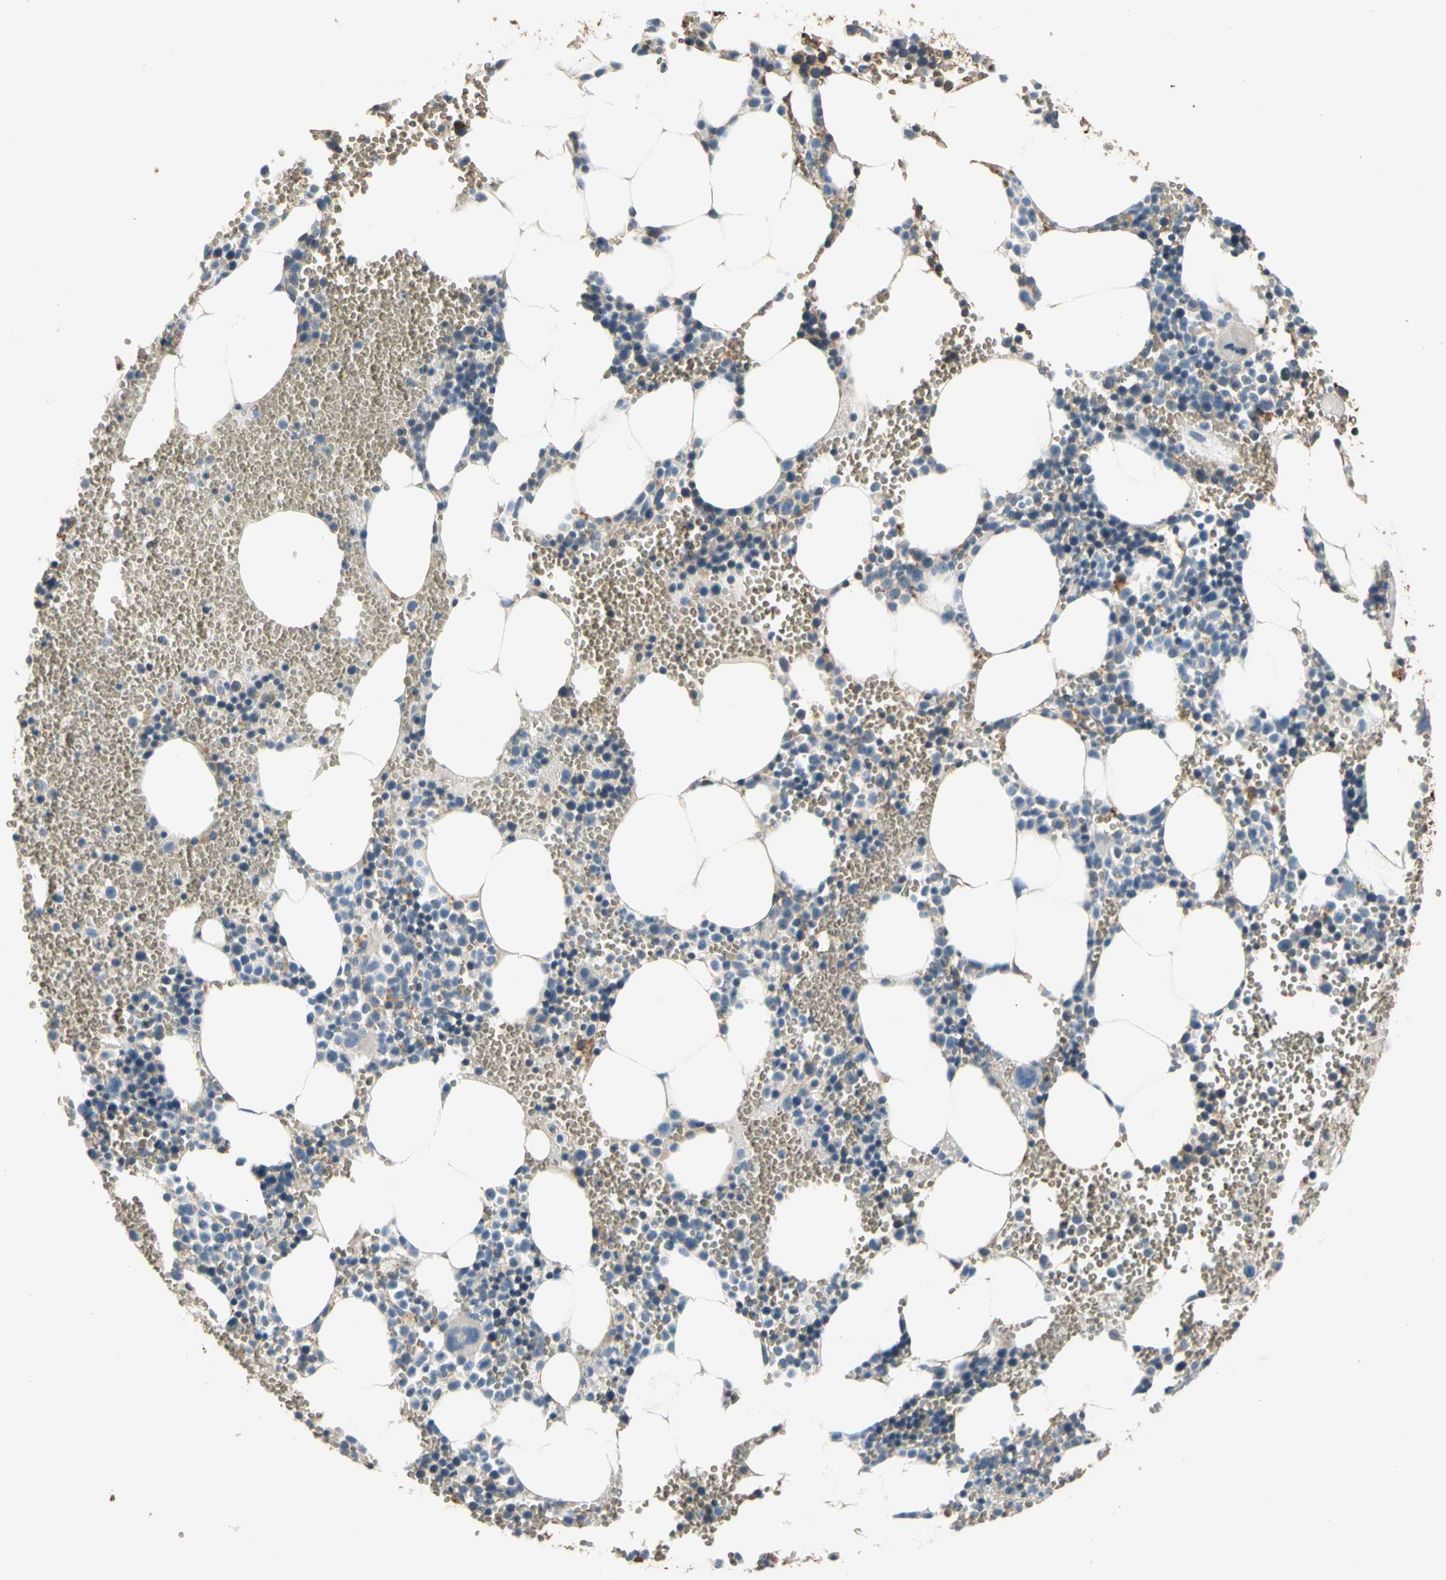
{"staining": {"intensity": "weak", "quantity": "<25%", "location": "cytoplasmic/membranous"}, "tissue": "bone marrow", "cell_type": "Hematopoietic cells", "image_type": "normal", "snomed": [{"axis": "morphology", "description": "Normal tissue, NOS"}, {"axis": "morphology", "description": "Inflammation, NOS"}, {"axis": "topography", "description": "Bone marrow"}], "caption": "Immunohistochemical staining of unremarkable bone marrow exhibits no significant staining in hematopoietic cells. (Brightfield microscopy of DAB IHC at high magnification).", "gene": "SUSD2", "patient": {"sex": "male", "age": 42}}